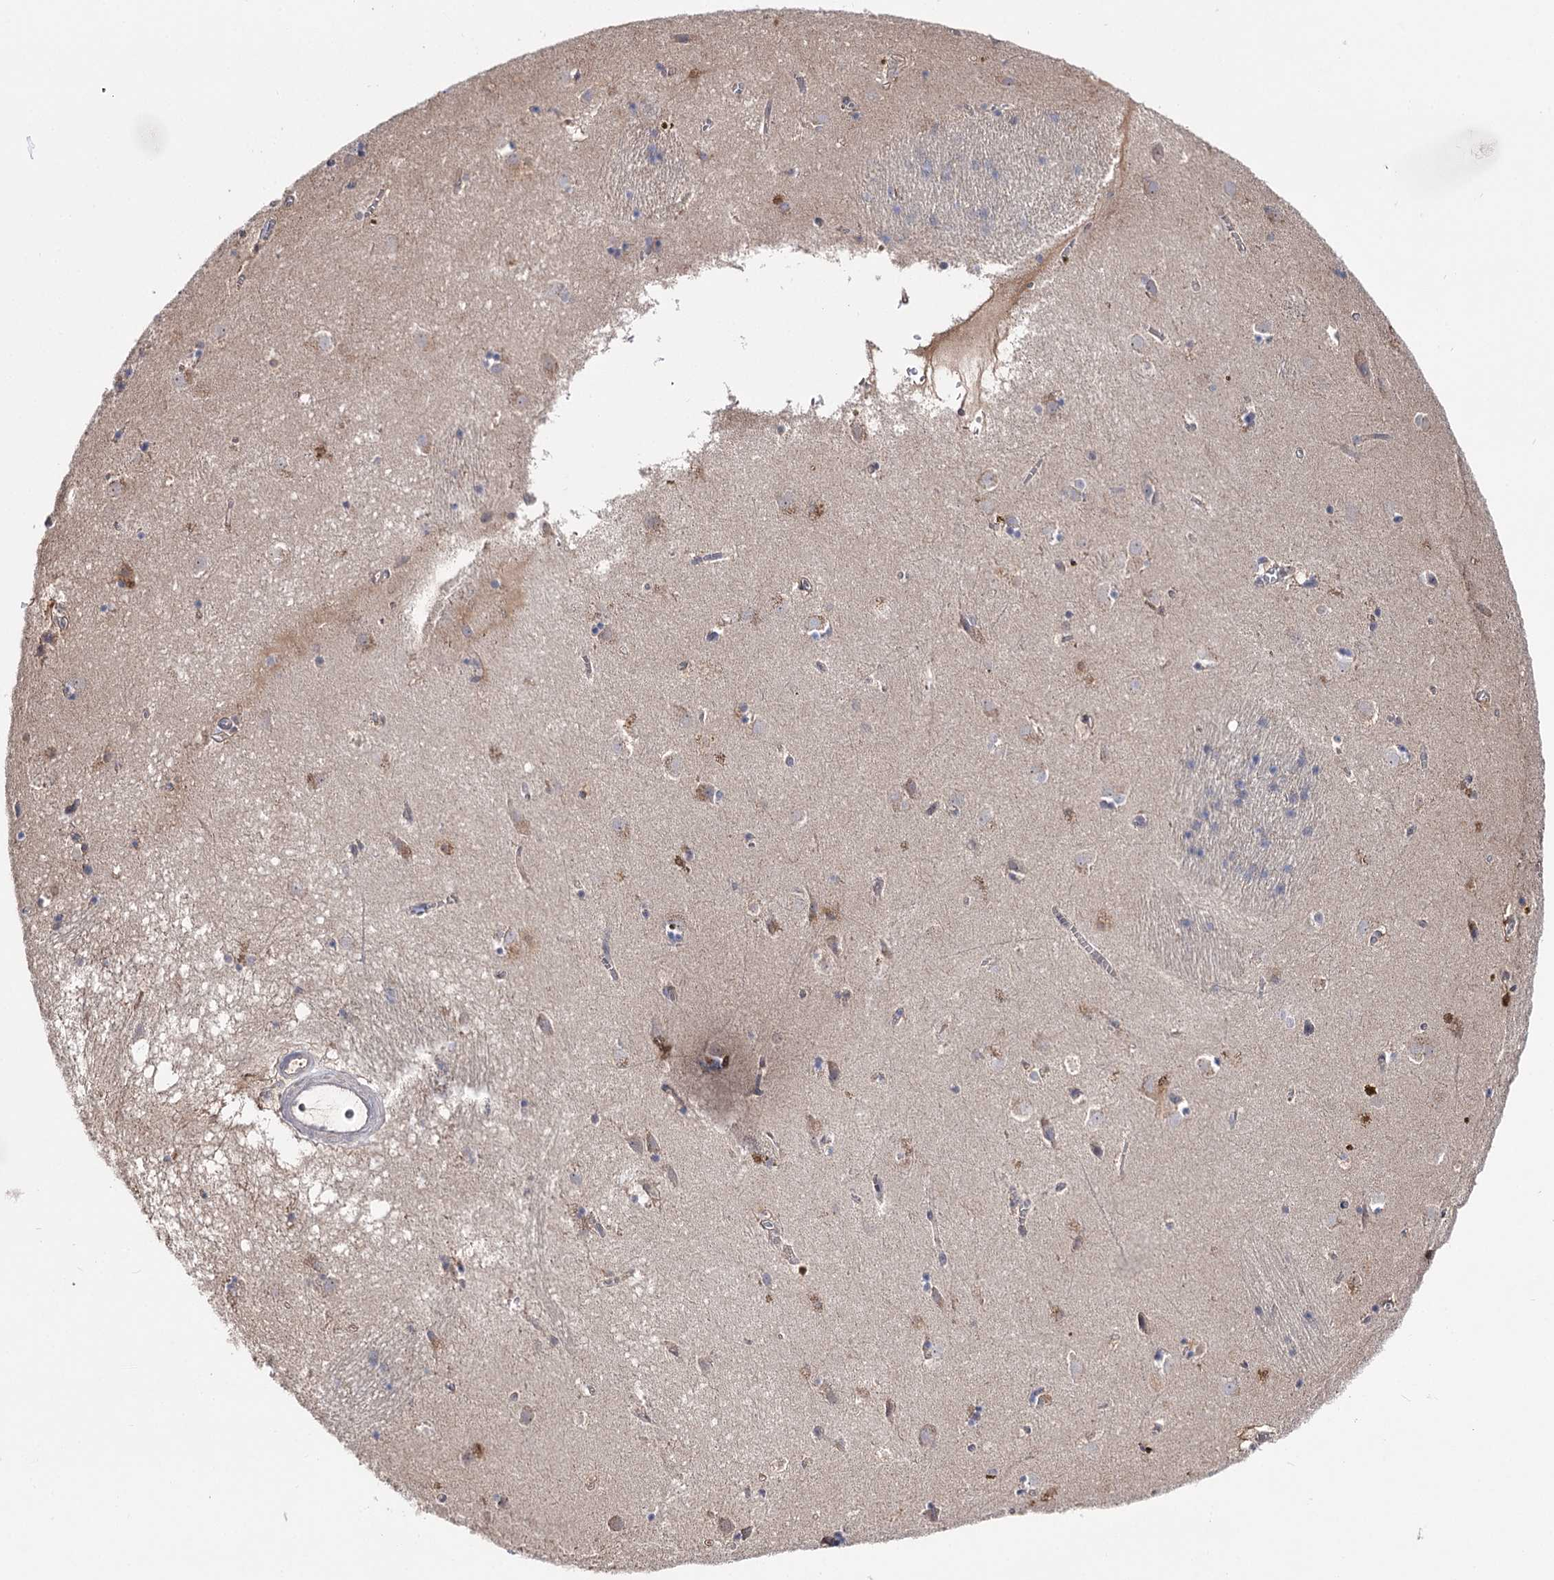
{"staining": {"intensity": "moderate", "quantity": "<25%", "location": "cytoplasmic/membranous,nuclear"}, "tissue": "caudate", "cell_type": "Glial cells", "image_type": "normal", "snomed": [{"axis": "morphology", "description": "Normal tissue, NOS"}, {"axis": "topography", "description": "Lateral ventricle wall"}], "caption": "IHC histopathology image of normal caudate: caudate stained using immunohistochemistry exhibits low levels of moderate protein expression localized specifically in the cytoplasmic/membranous,nuclear of glial cells, appearing as a cytoplasmic/membranous,nuclear brown color.", "gene": "UGP2", "patient": {"sex": "male", "age": 70}}